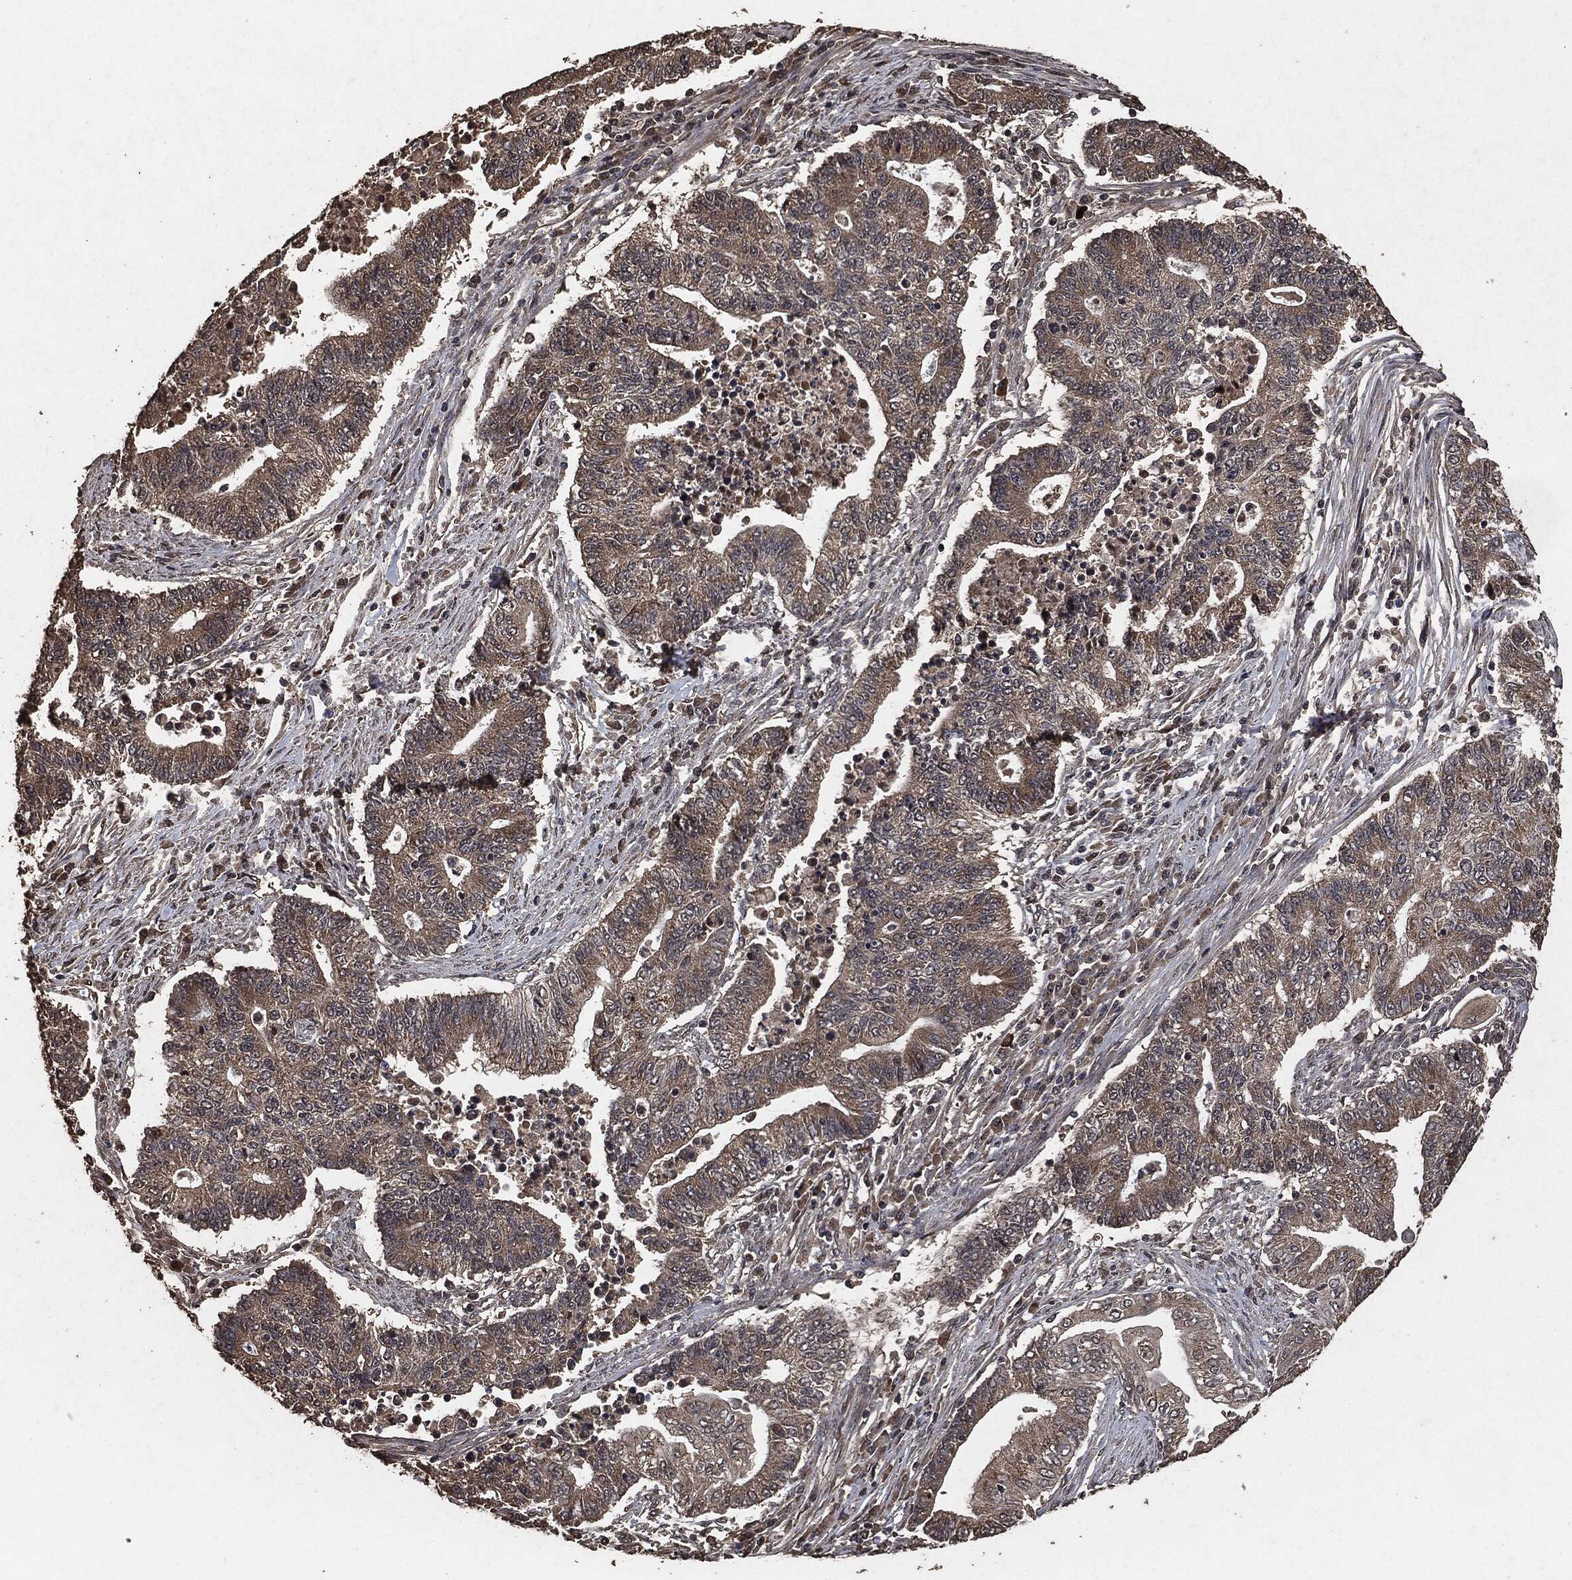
{"staining": {"intensity": "weak", "quantity": "25%-75%", "location": "cytoplasmic/membranous"}, "tissue": "endometrial cancer", "cell_type": "Tumor cells", "image_type": "cancer", "snomed": [{"axis": "morphology", "description": "Adenocarcinoma, NOS"}, {"axis": "topography", "description": "Uterus"}, {"axis": "topography", "description": "Endometrium"}], "caption": "Brown immunohistochemical staining in adenocarcinoma (endometrial) demonstrates weak cytoplasmic/membranous expression in about 25%-75% of tumor cells.", "gene": "AKT1S1", "patient": {"sex": "female", "age": 54}}